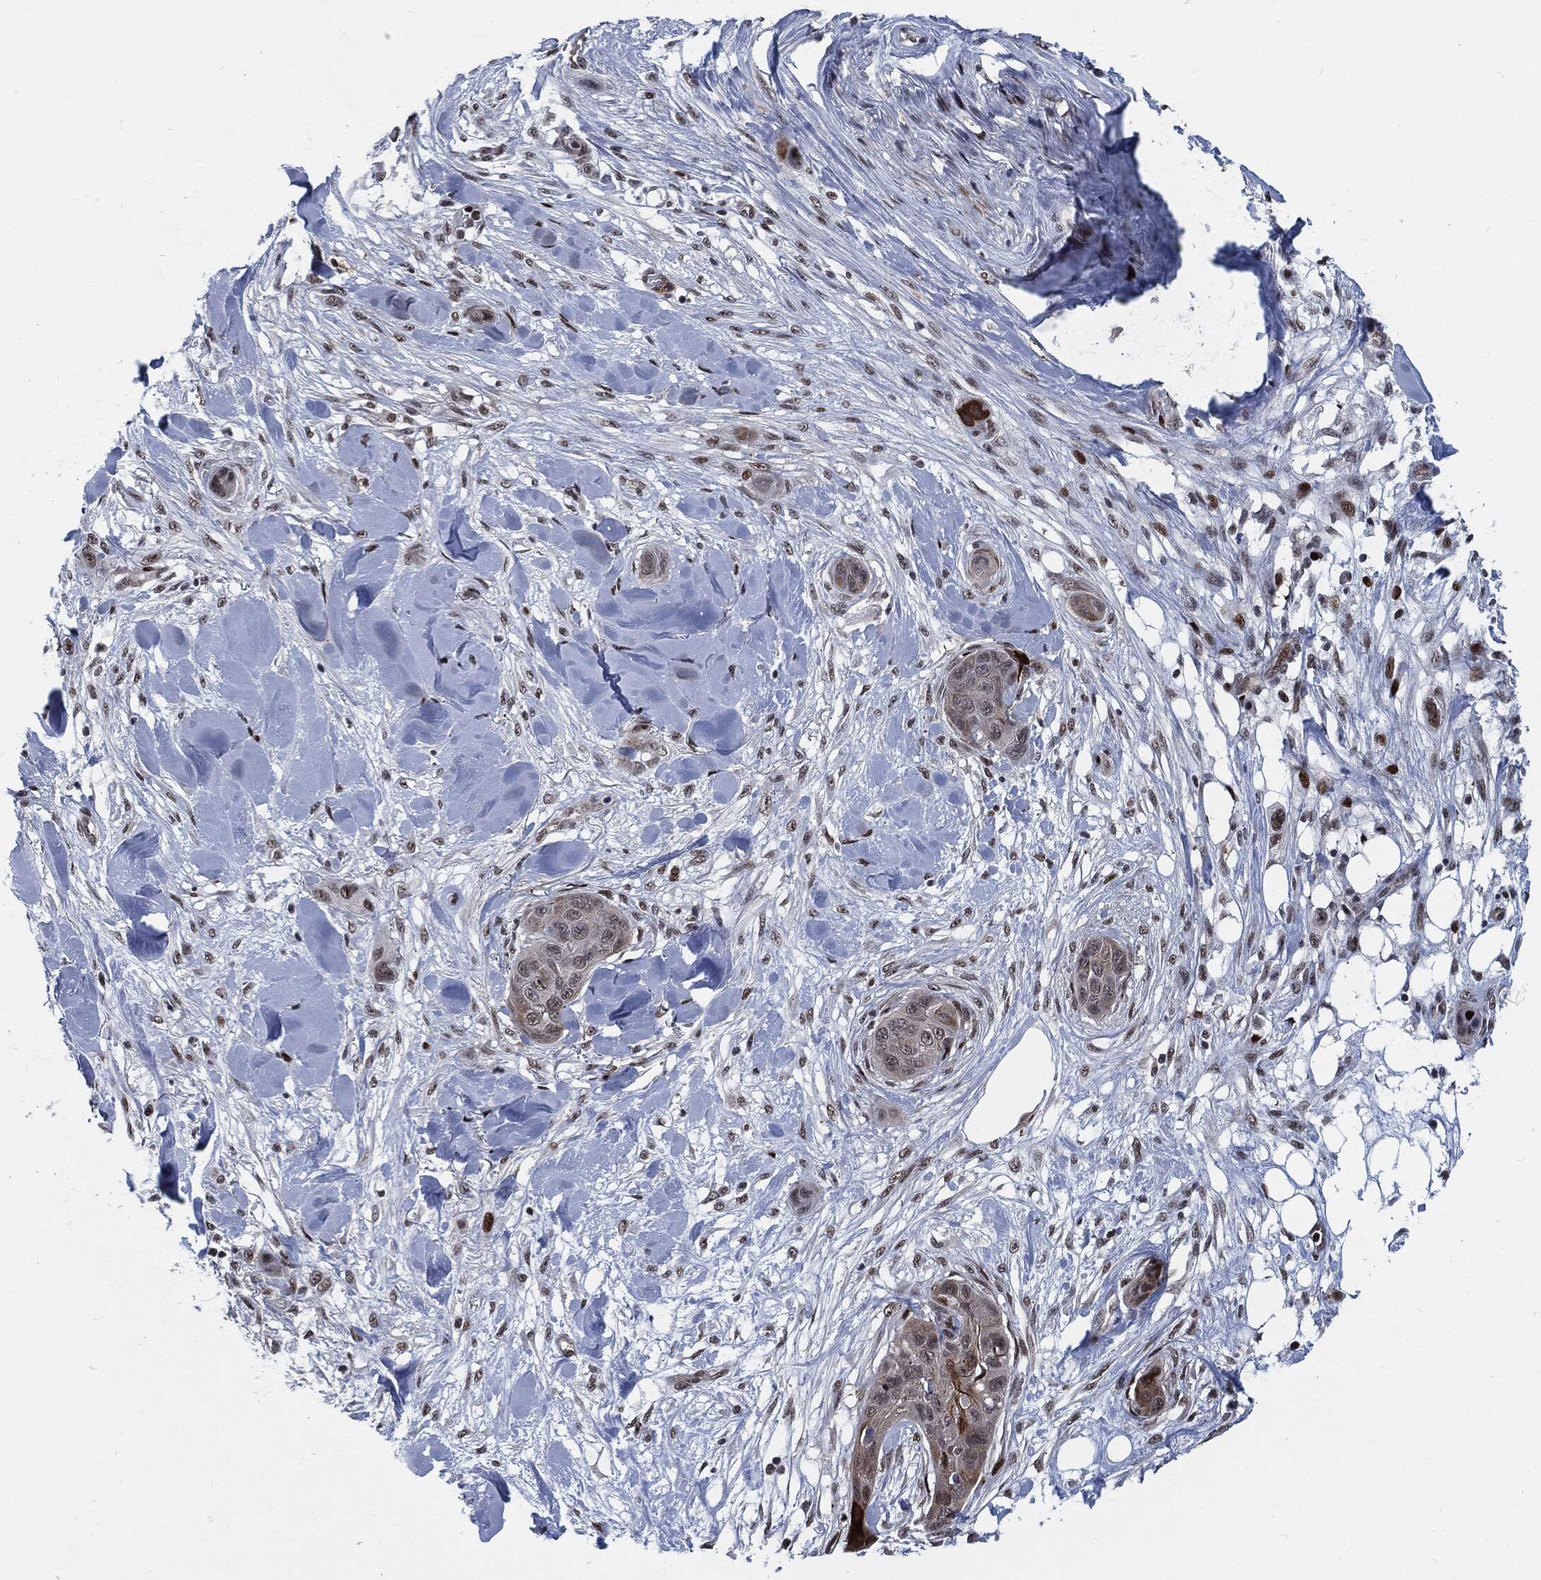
{"staining": {"intensity": "strong", "quantity": "<25%", "location": "cytoplasmic/membranous"}, "tissue": "skin cancer", "cell_type": "Tumor cells", "image_type": "cancer", "snomed": [{"axis": "morphology", "description": "Squamous cell carcinoma, NOS"}, {"axis": "topography", "description": "Skin"}], "caption": "Strong cytoplasmic/membranous positivity for a protein is appreciated in approximately <25% of tumor cells of skin squamous cell carcinoma using immunohistochemistry (IHC).", "gene": "AKT2", "patient": {"sex": "male", "age": 78}}